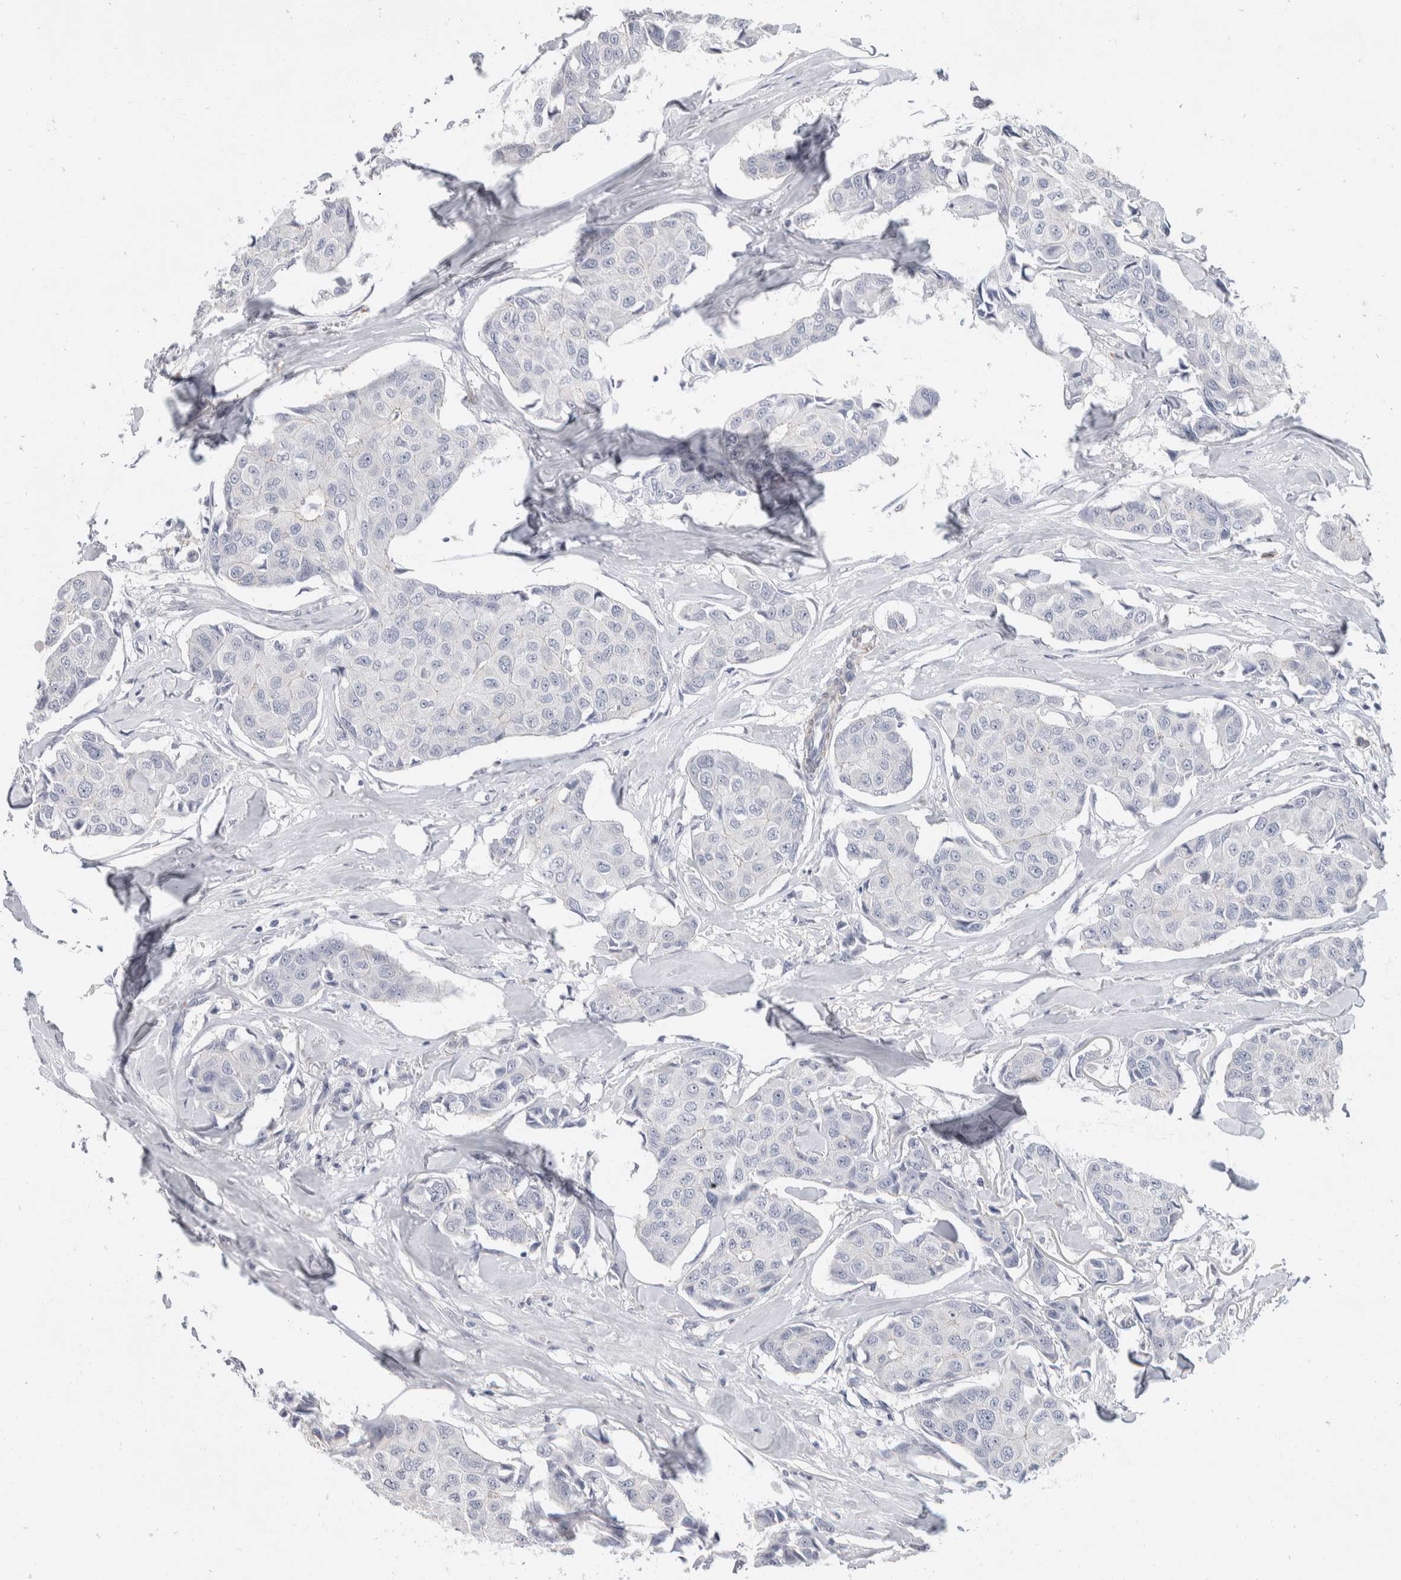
{"staining": {"intensity": "negative", "quantity": "none", "location": "none"}, "tissue": "breast cancer", "cell_type": "Tumor cells", "image_type": "cancer", "snomed": [{"axis": "morphology", "description": "Duct carcinoma"}, {"axis": "topography", "description": "Breast"}], "caption": "Breast cancer (intraductal carcinoma) was stained to show a protein in brown. There is no significant expression in tumor cells.", "gene": "CATSPERD", "patient": {"sex": "female", "age": 80}}